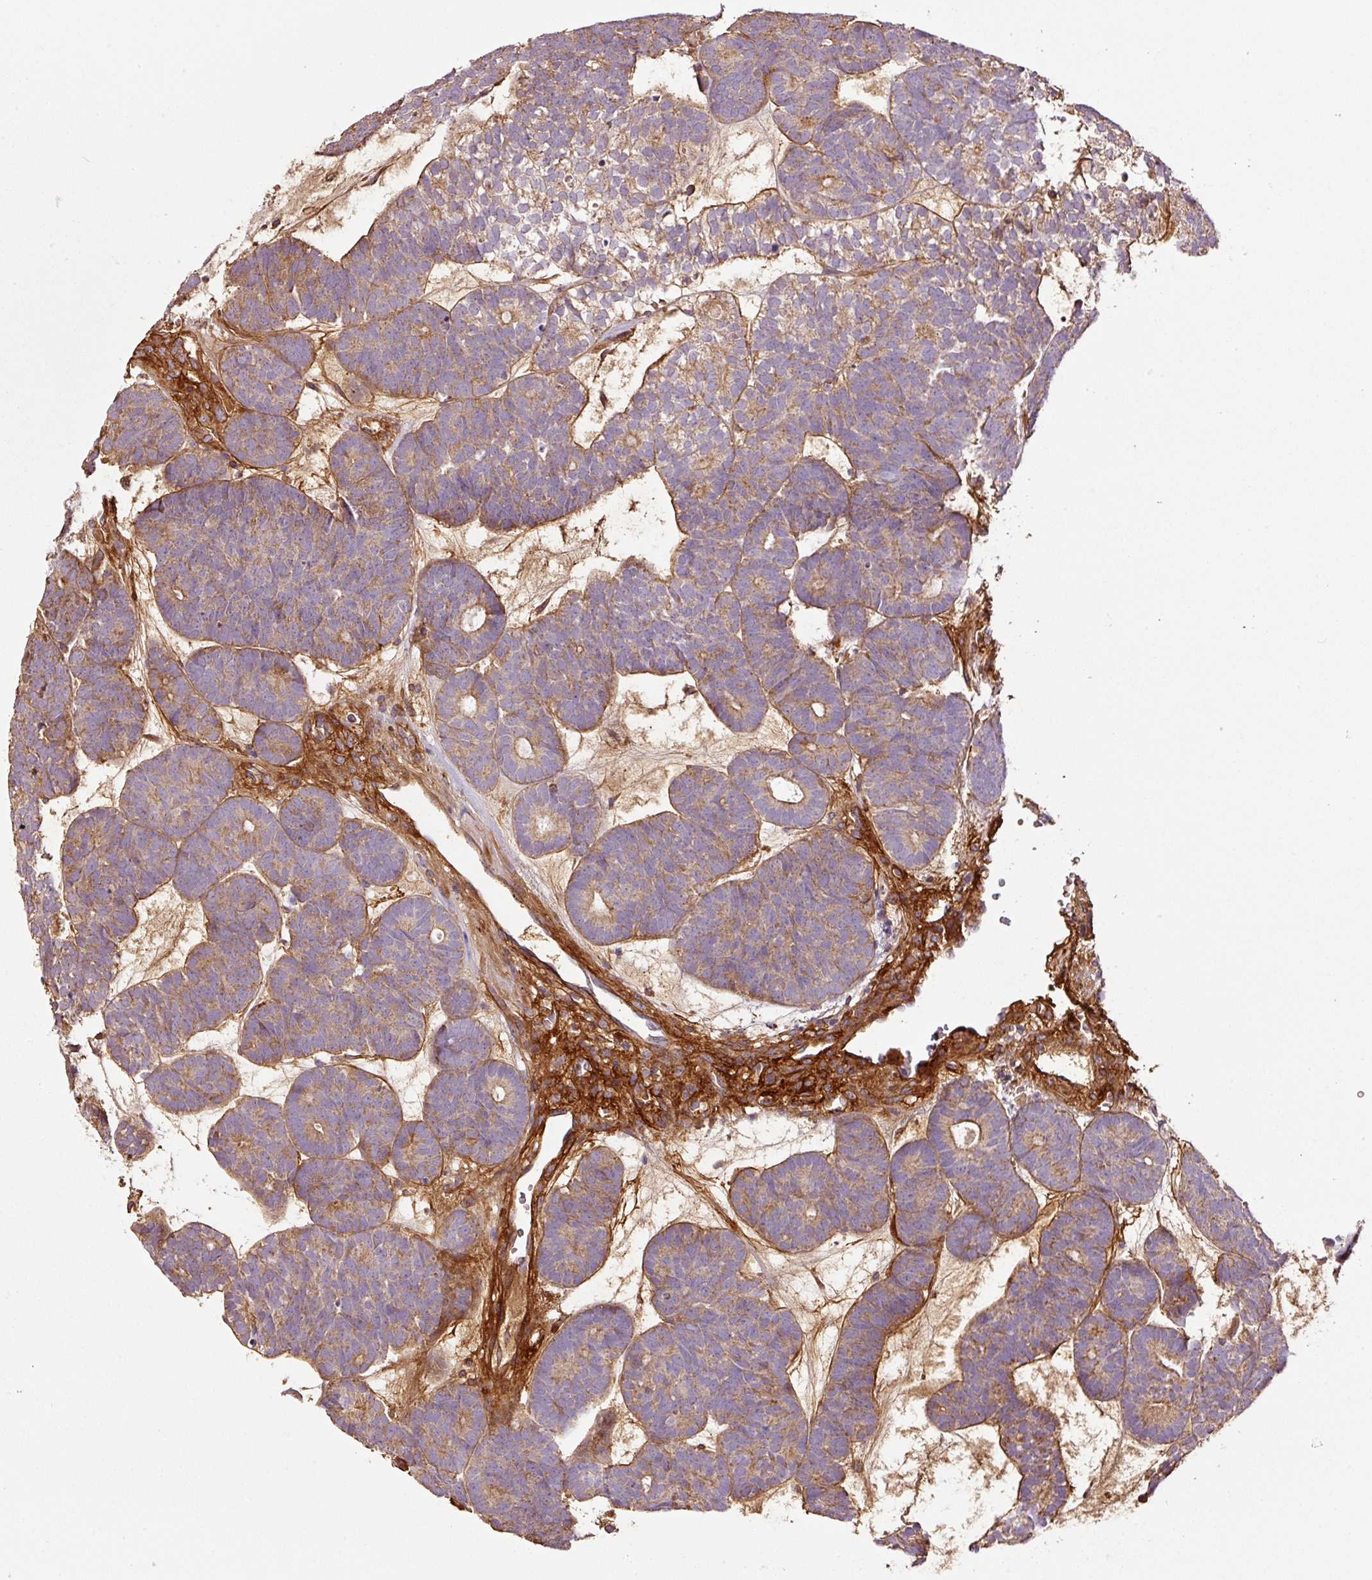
{"staining": {"intensity": "weak", "quantity": ">75%", "location": "cytoplasmic/membranous"}, "tissue": "head and neck cancer", "cell_type": "Tumor cells", "image_type": "cancer", "snomed": [{"axis": "morphology", "description": "Adenocarcinoma, NOS"}, {"axis": "topography", "description": "Head-Neck"}], "caption": "Brown immunohistochemical staining in human head and neck adenocarcinoma demonstrates weak cytoplasmic/membranous staining in about >75% of tumor cells. (DAB = brown stain, brightfield microscopy at high magnification).", "gene": "NID2", "patient": {"sex": "female", "age": 81}}